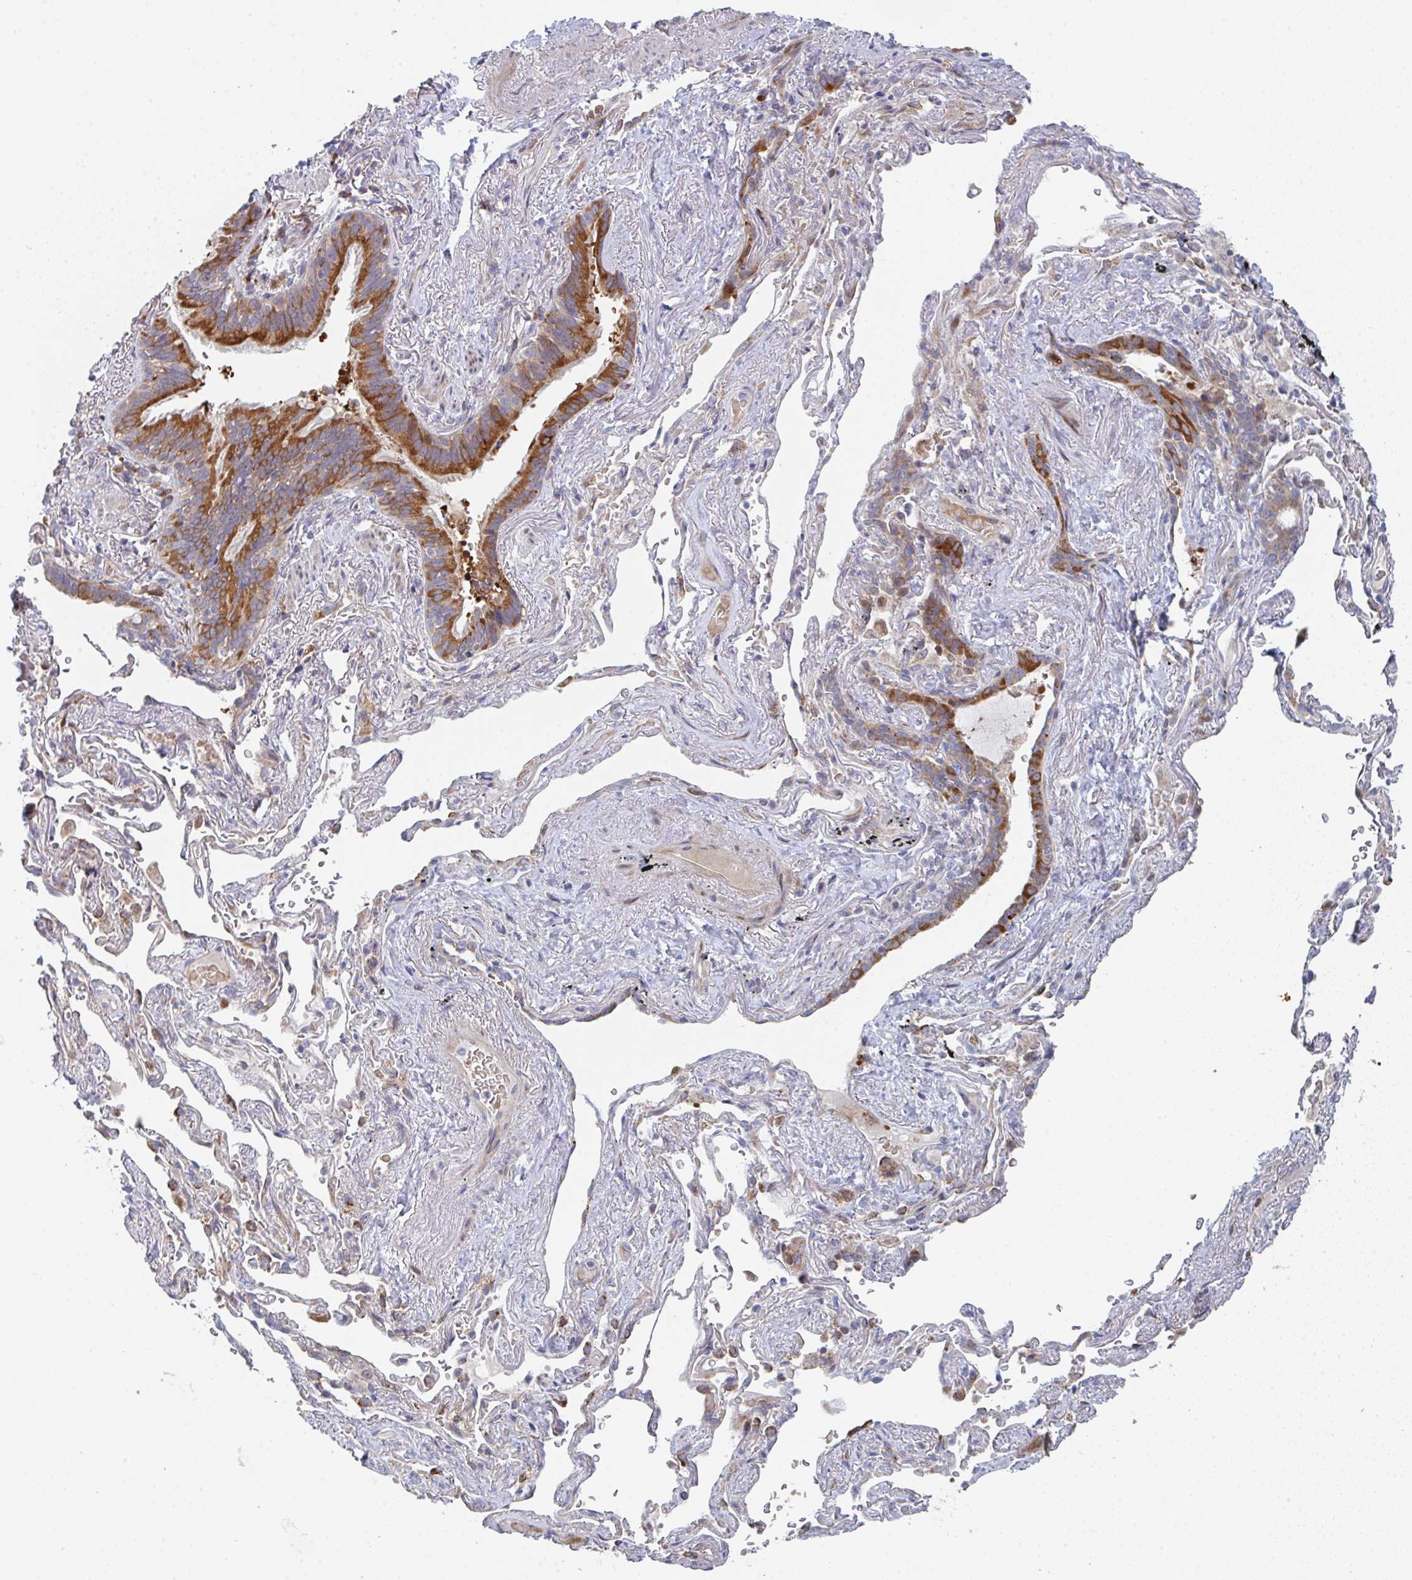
{"staining": {"intensity": "strong", "quantity": ">75%", "location": "cytoplasmic/membranous"}, "tissue": "bronchus", "cell_type": "Respiratory epithelial cells", "image_type": "normal", "snomed": [{"axis": "morphology", "description": "Normal tissue, NOS"}, {"axis": "topography", "description": "Bronchus"}], "caption": "Immunohistochemistry of normal bronchus shows high levels of strong cytoplasmic/membranous positivity in about >75% of respiratory epithelial cells.", "gene": "ZNF644", "patient": {"sex": "male", "age": 70}}